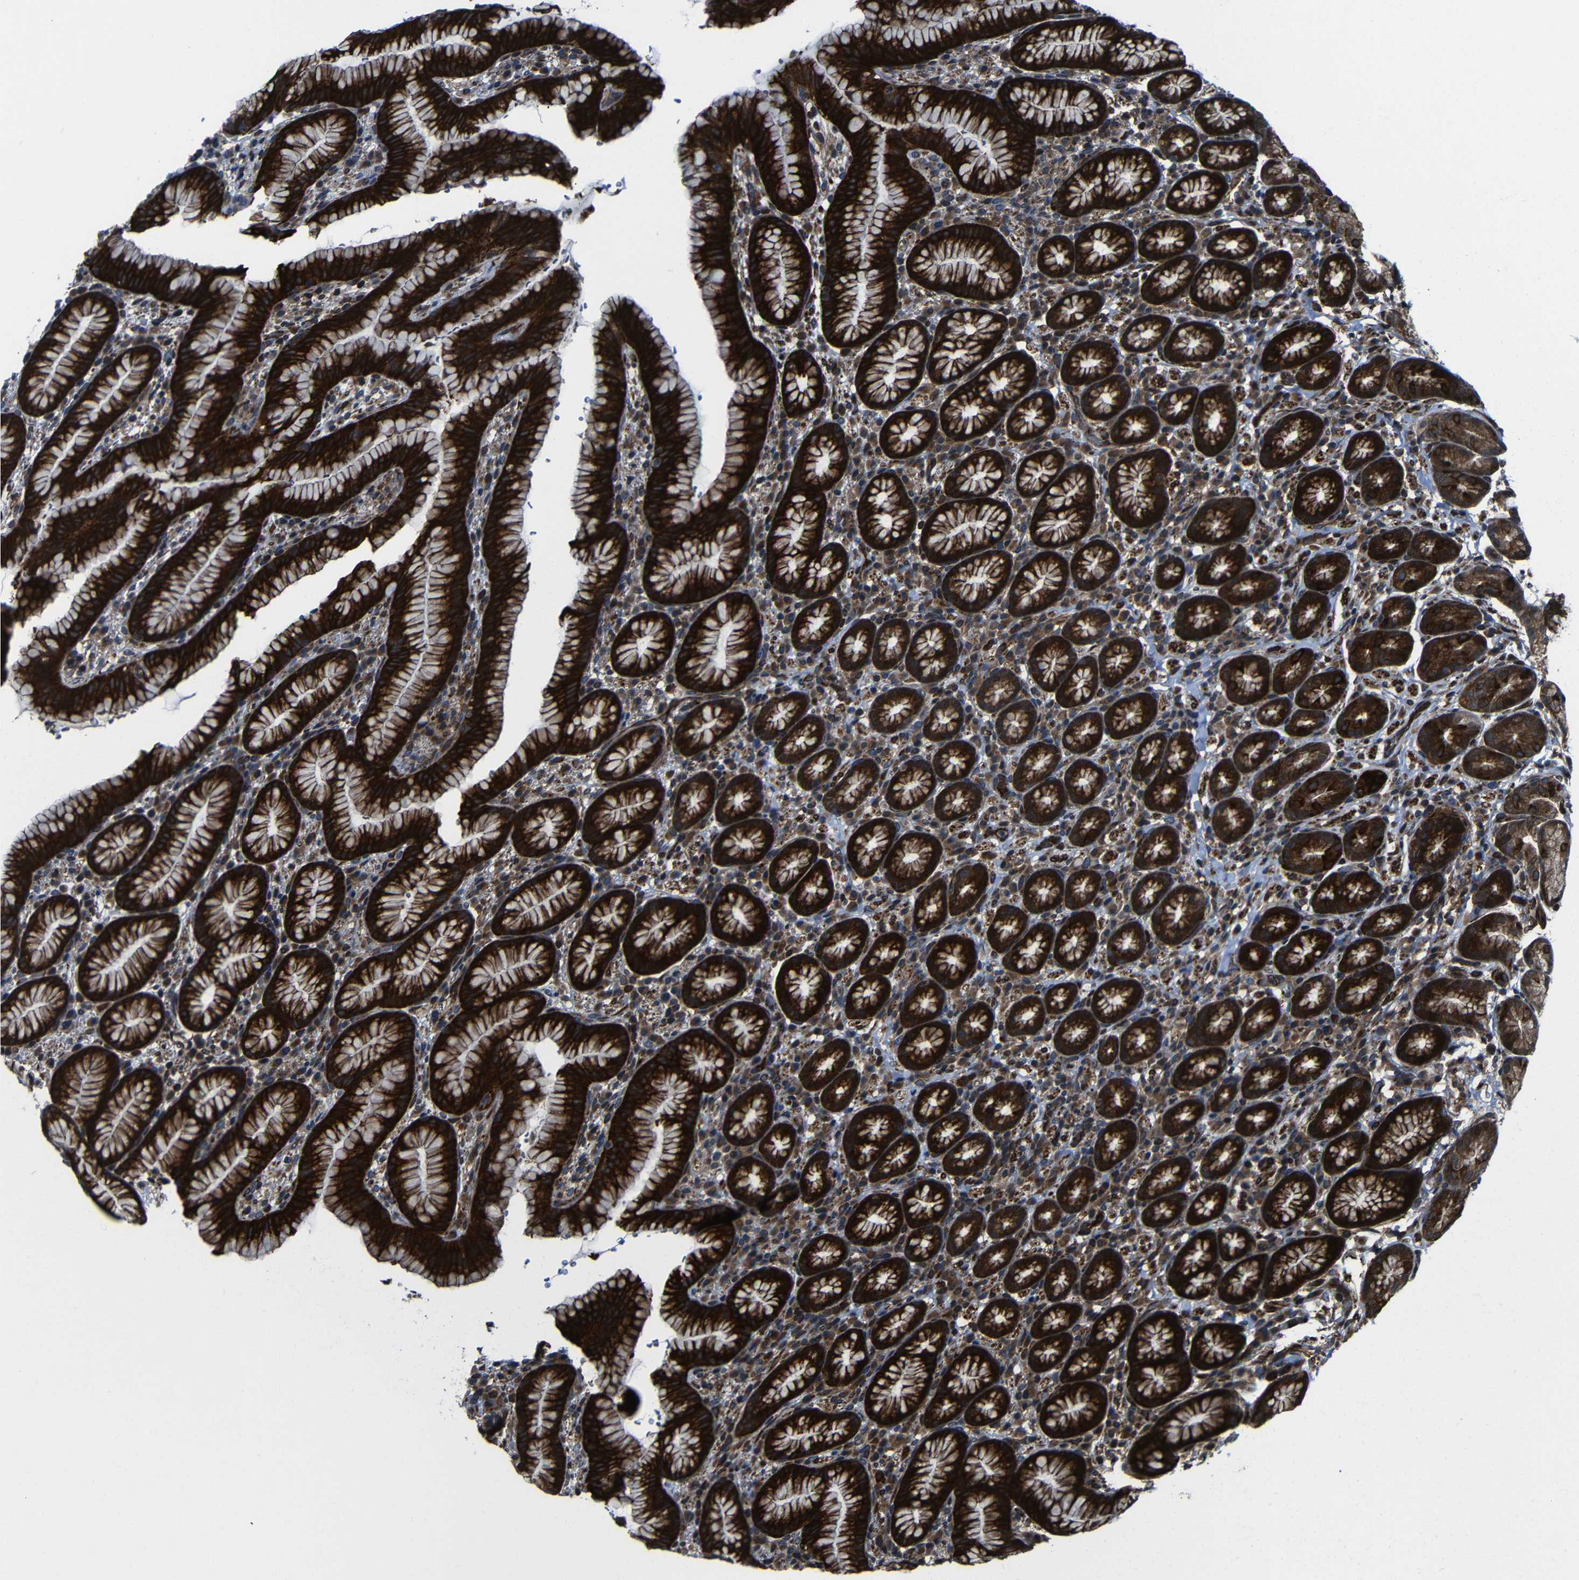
{"staining": {"intensity": "strong", "quantity": "25%-75%", "location": "cytoplasmic/membranous"}, "tissue": "stomach", "cell_type": "Glandular cells", "image_type": "normal", "snomed": [{"axis": "morphology", "description": "Normal tissue, NOS"}, {"axis": "topography", "description": "Stomach, lower"}], "caption": "A brown stain highlights strong cytoplasmic/membranous expression of a protein in glandular cells of normal human stomach. Using DAB (3,3'-diaminobenzidine) (brown) and hematoxylin (blue) stains, captured at high magnification using brightfield microscopy.", "gene": "KIAA0513", "patient": {"sex": "male", "age": 52}}